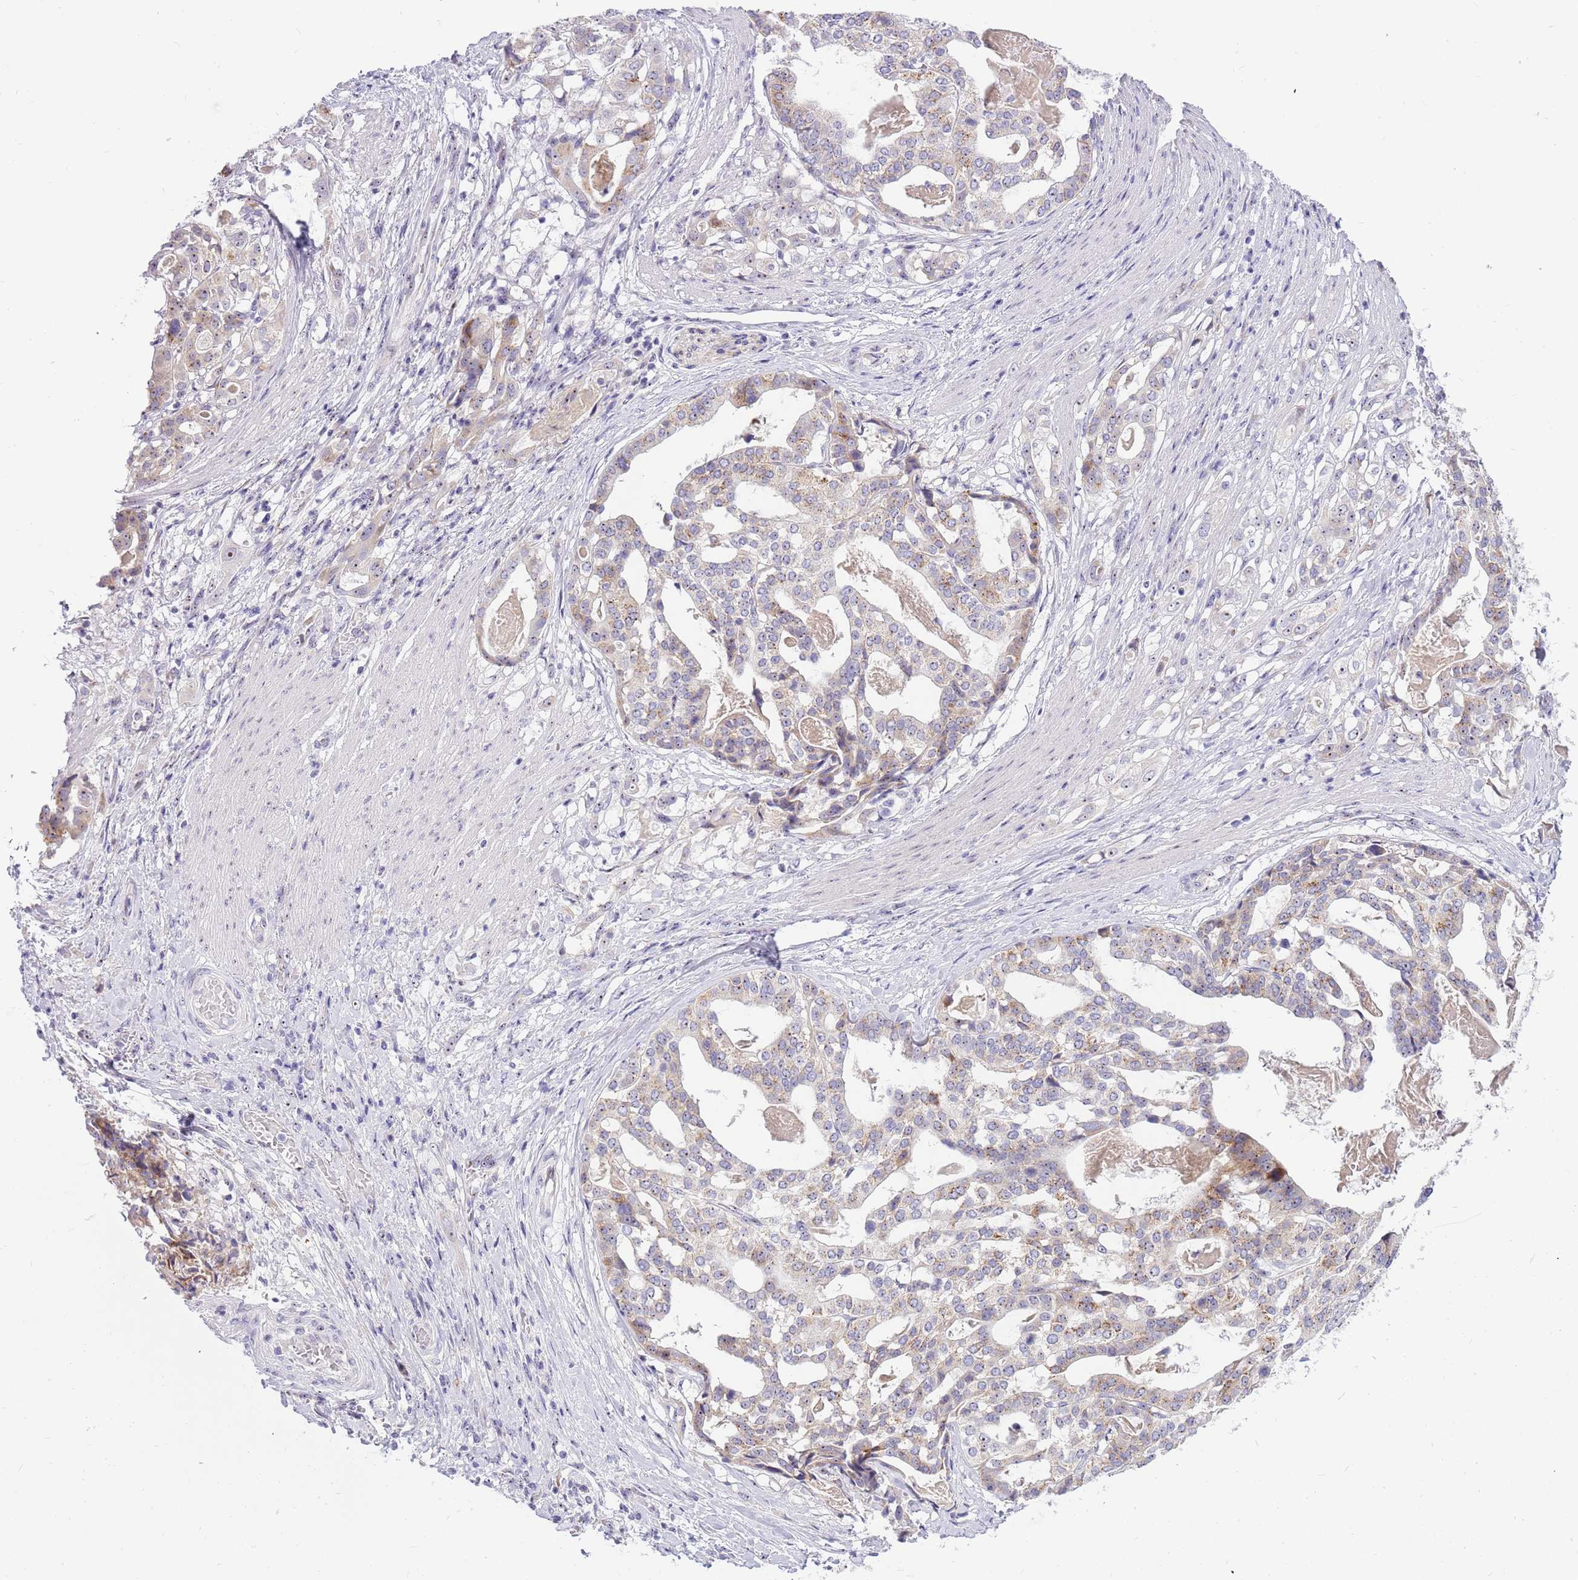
{"staining": {"intensity": "weak", "quantity": "25%-75%", "location": "cytoplasmic/membranous"}, "tissue": "stomach cancer", "cell_type": "Tumor cells", "image_type": "cancer", "snomed": [{"axis": "morphology", "description": "Adenocarcinoma, NOS"}, {"axis": "topography", "description": "Stomach"}], "caption": "Immunohistochemistry (IHC) (DAB (3,3'-diaminobenzidine)) staining of human adenocarcinoma (stomach) reveals weak cytoplasmic/membranous protein expression in approximately 25%-75% of tumor cells. (DAB = brown stain, brightfield microscopy at high magnification).", "gene": "DNAJA3", "patient": {"sex": "male", "age": 48}}